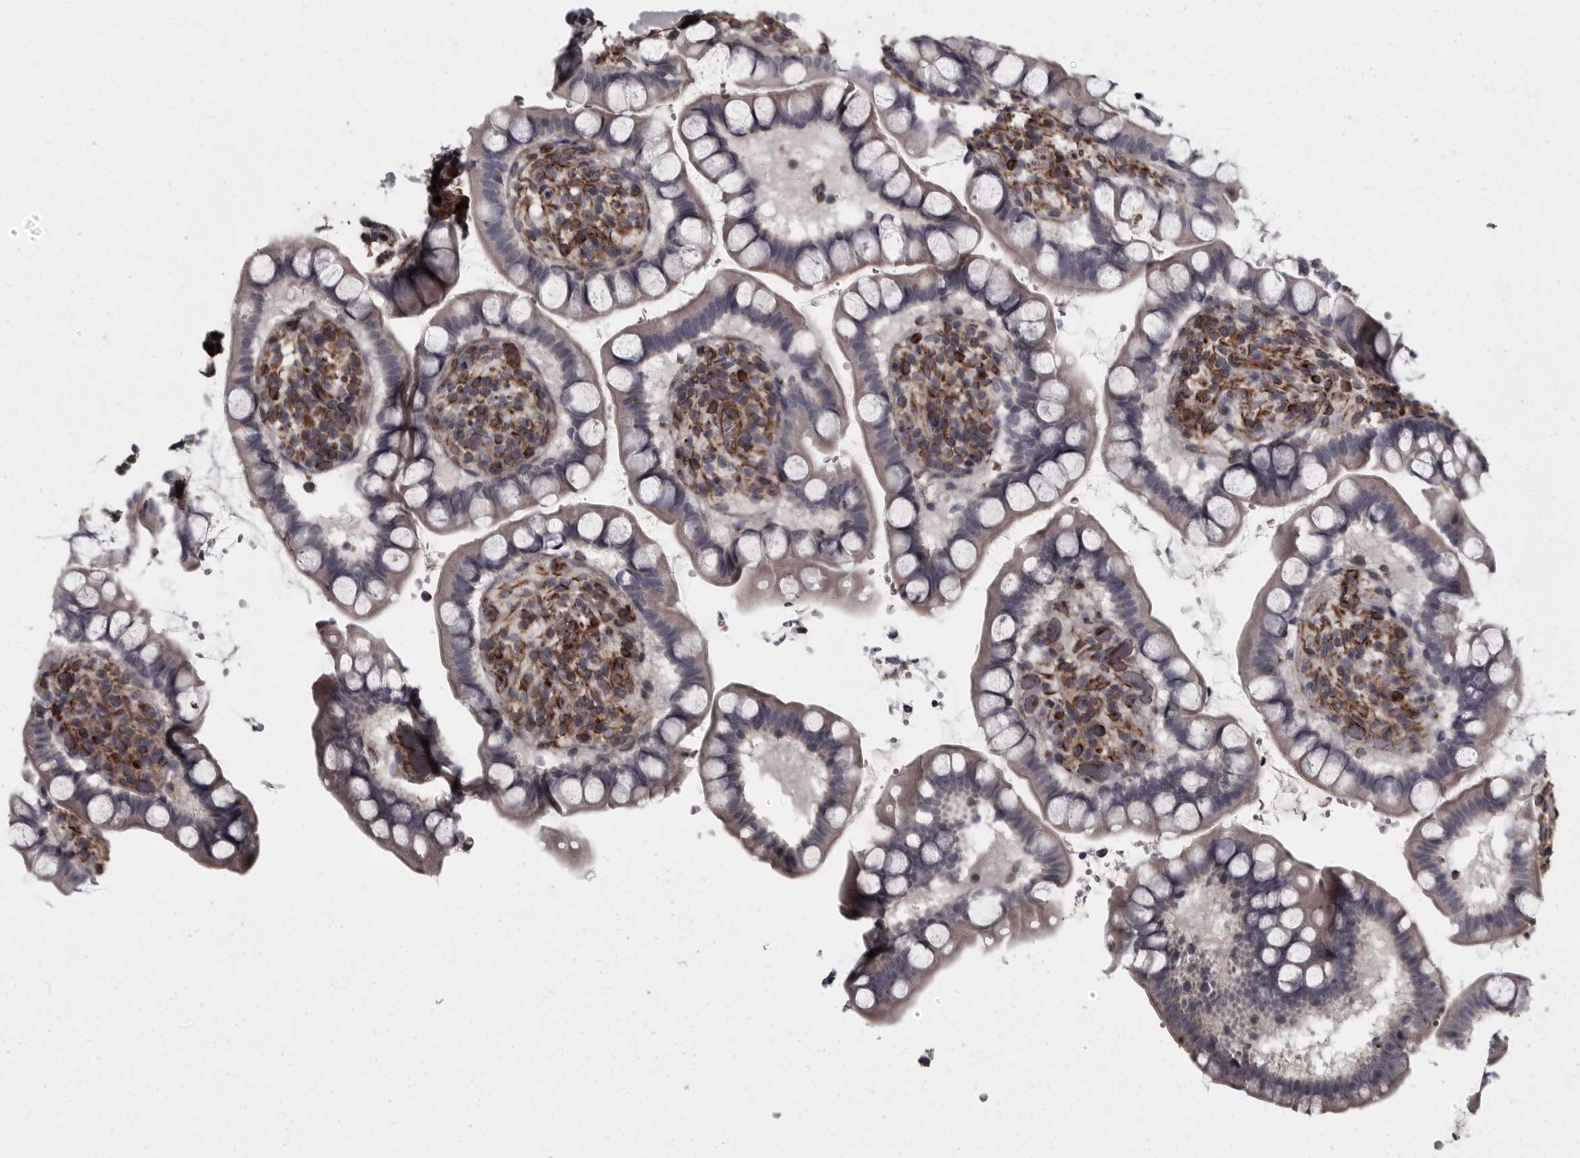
{"staining": {"intensity": "negative", "quantity": "none", "location": "none"}, "tissue": "small intestine", "cell_type": "Glandular cells", "image_type": "normal", "snomed": [{"axis": "morphology", "description": "Normal tissue, NOS"}, {"axis": "topography", "description": "Smooth muscle"}, {"axis": "topography", "description": "Small intestine"}], "caption": "Protein analysis of benign small intestine demonstrates no significant staining in glandular cells.", "gene": "FAAP100", "patient": {"sex": "female", "age": 84}}